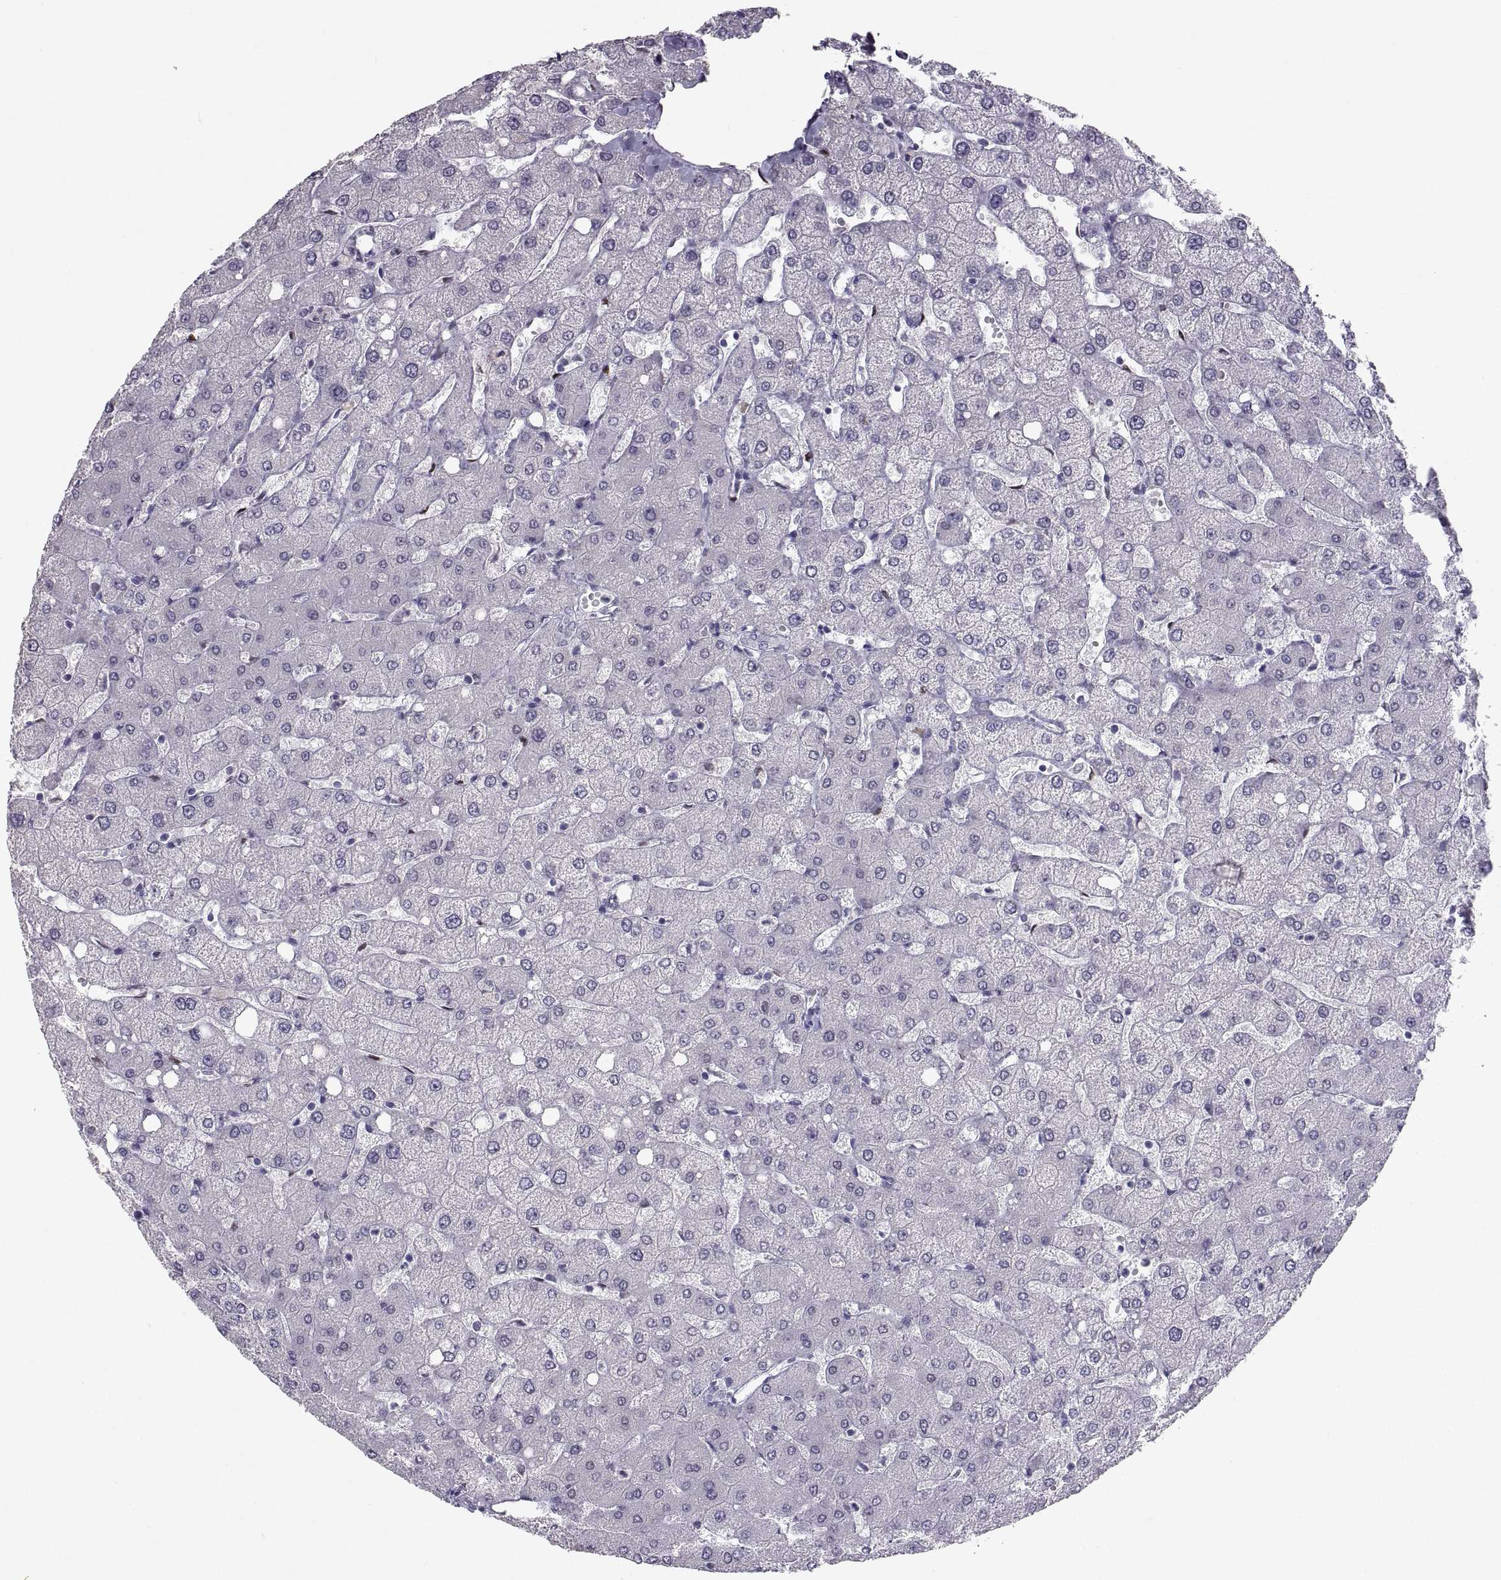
{"staining": {"intensity": "negative", "quantity": "none", "location": "none"}, "tissue": "liver", "cell_type": "Cholangiocytes", "image_type": "normal", "snomed": [{"axis": "morphology", "description": "Normal tissue, NOS"}, {"axis": "topography", "description": "Liver"}], "caption": "An immunohistochemistry (IHC) image of benign liver is shown. There is no staining in cholangiocytes of liver. Brightfield microscopy of immunohistochemistry (IHC) stained with DAB (3,3'-diaminobenzidine) (brown) and hematoxylin (blue), captured at high magnification.", "gene": "SOX21", "patient": {"sex": "female", "age": 54}}